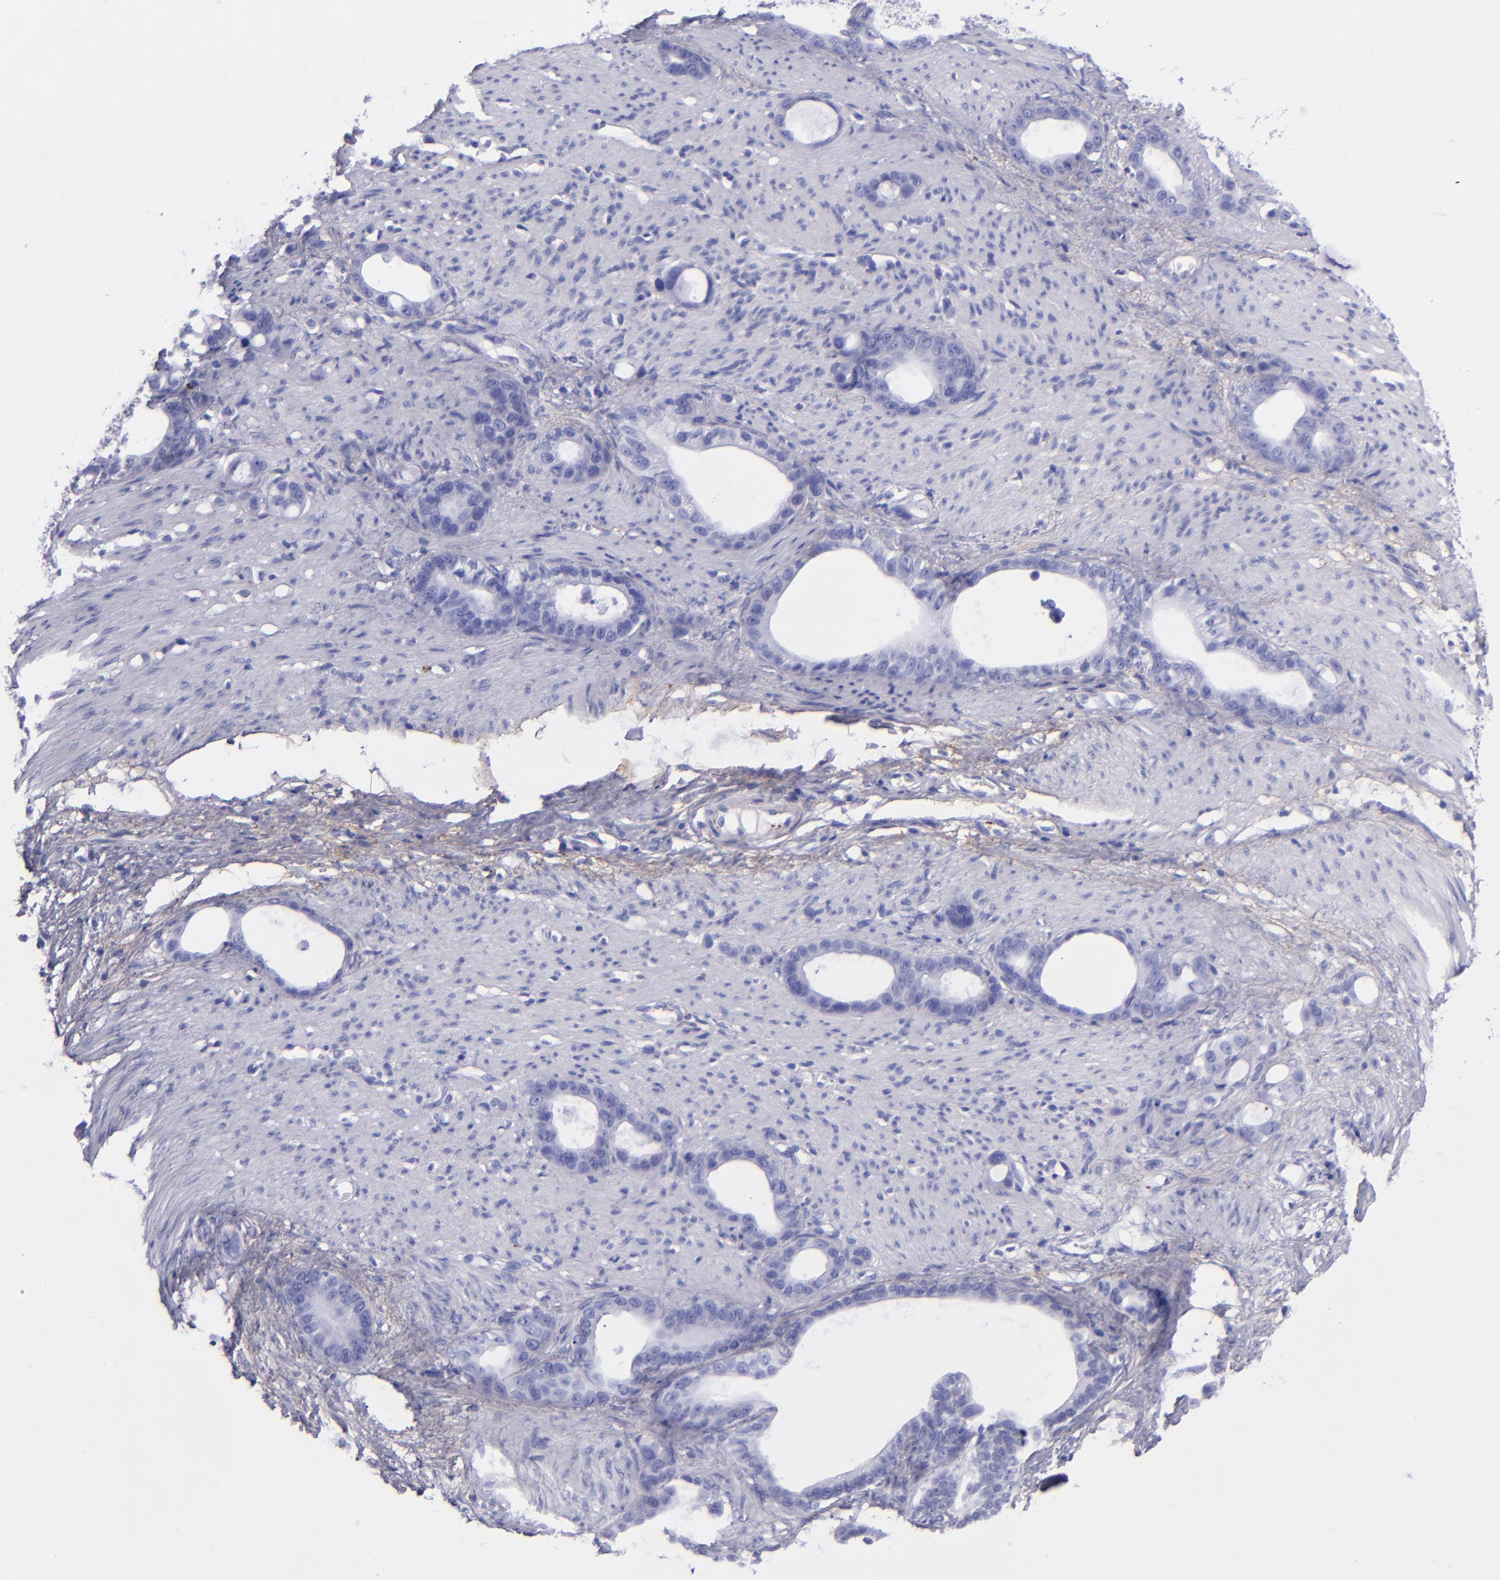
{"staining": {"intensity": "negative", "quantity": "none", "location": "none"}, "tissue": "stomach cancer", "cell_type": "Tumor cells", "image_type": "cancer", "snomed": [{"axis": "morphology", "description": "Adenocarcinoma, NOS"}, {"axis": "topography", "description": "Stomach"}], "caption": "The micrograph reveals no staining of tumor cells in stomach adenocarcinoma.", "gene": "EFCAB13", "patient": {"sex": "female", "age": 75}}